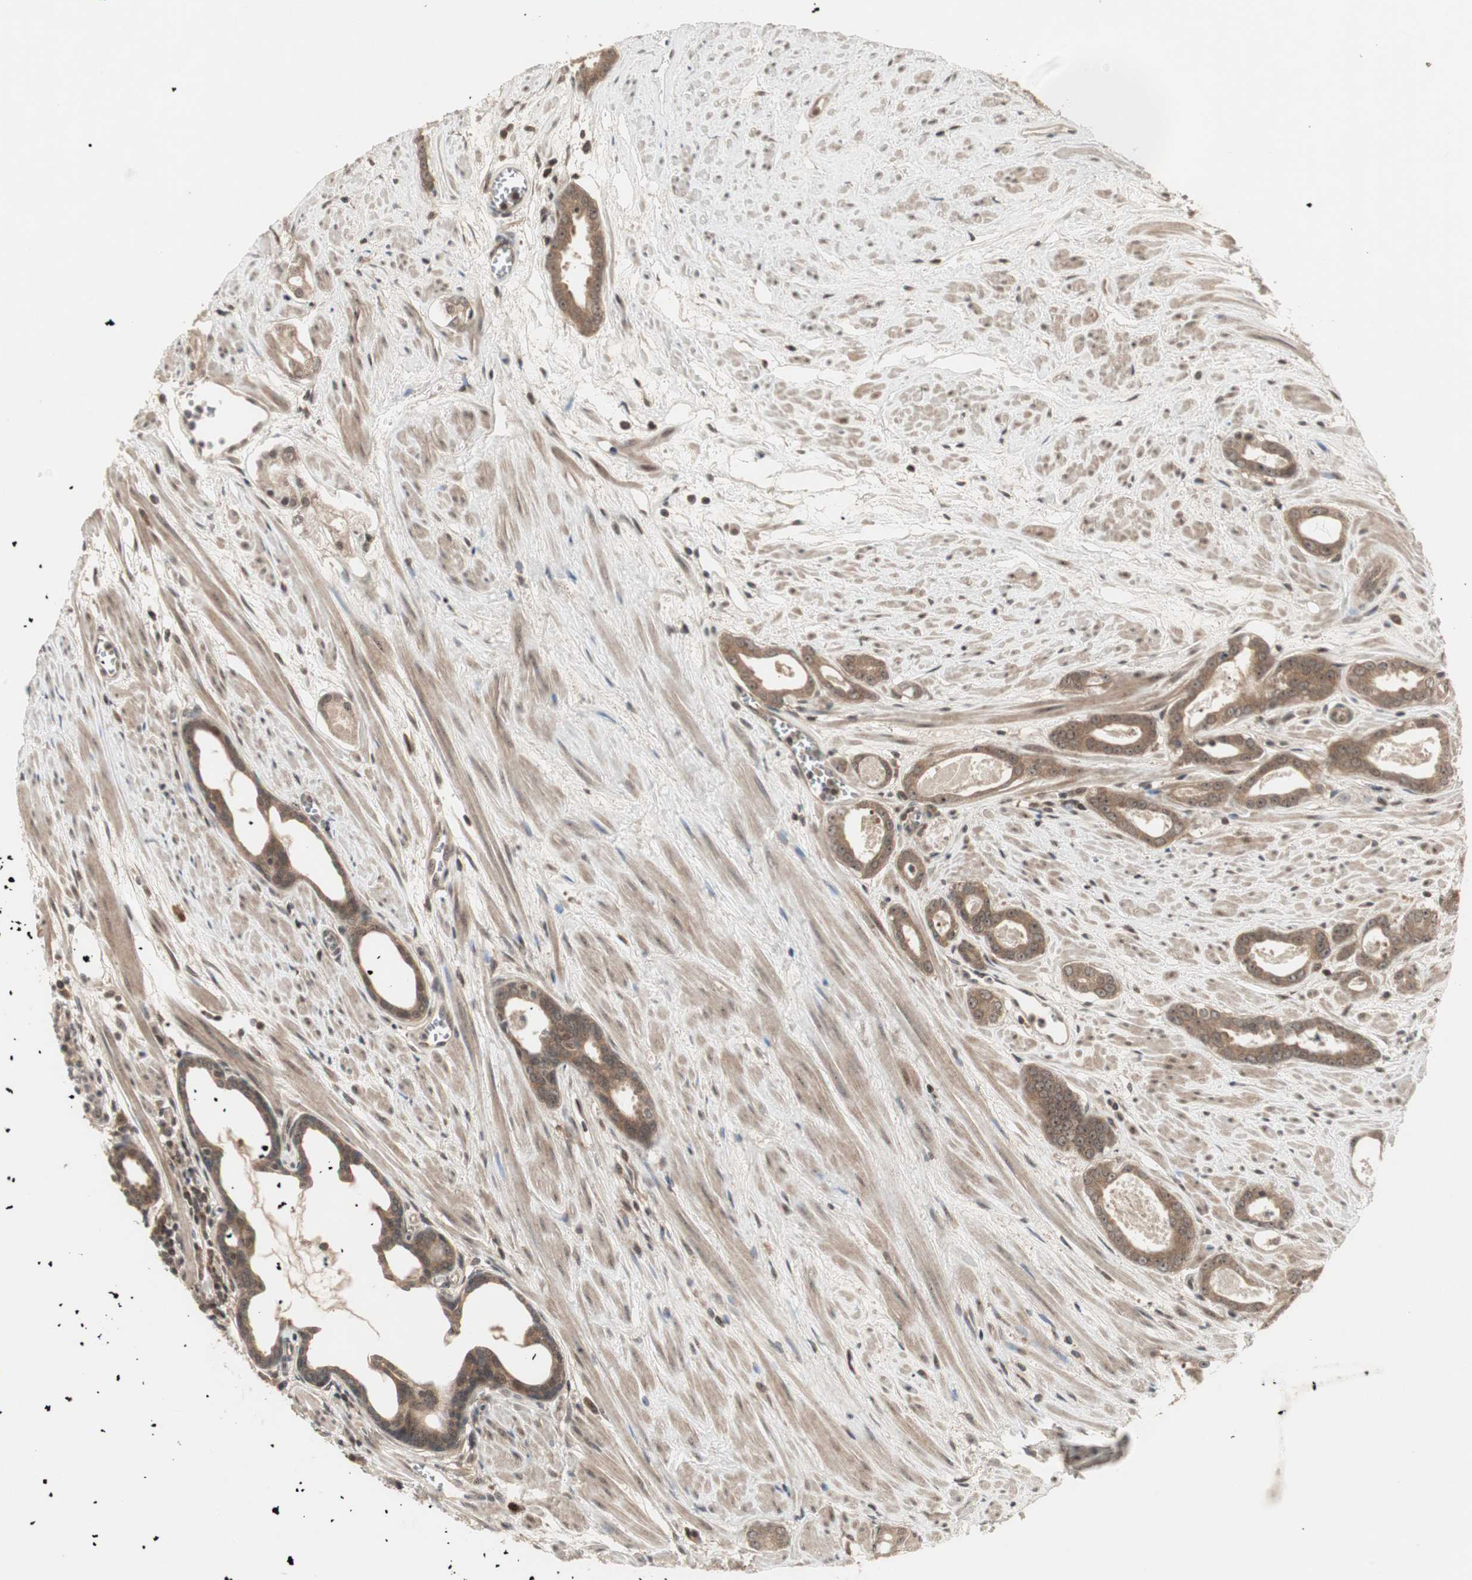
{"staining": {"intensity": "moderate", "quantity": ">75%", "location": "cytoplasmic/membranous,nuclear"}, "tissue": "prostate cancer", "cell_type": "Tumor cells", "image_type": "cancer", "snomed": [{"axis": "morphology", "description": "Adenocarcinoma, Low grade"}, {"axis": "topography", "description": "Prostate"}], "caption": "This image displays prostate low-grade adenocarcinoma stained with immunohistochemistry to label a protein in brown. The cytoplasmic/membranous and nuclear of tumor cells show moderate positivity for the protein. Nuclei are counter-stained blue.", "gene": "CSNK2B", "patient": {"sex": "male", "age": 57}}